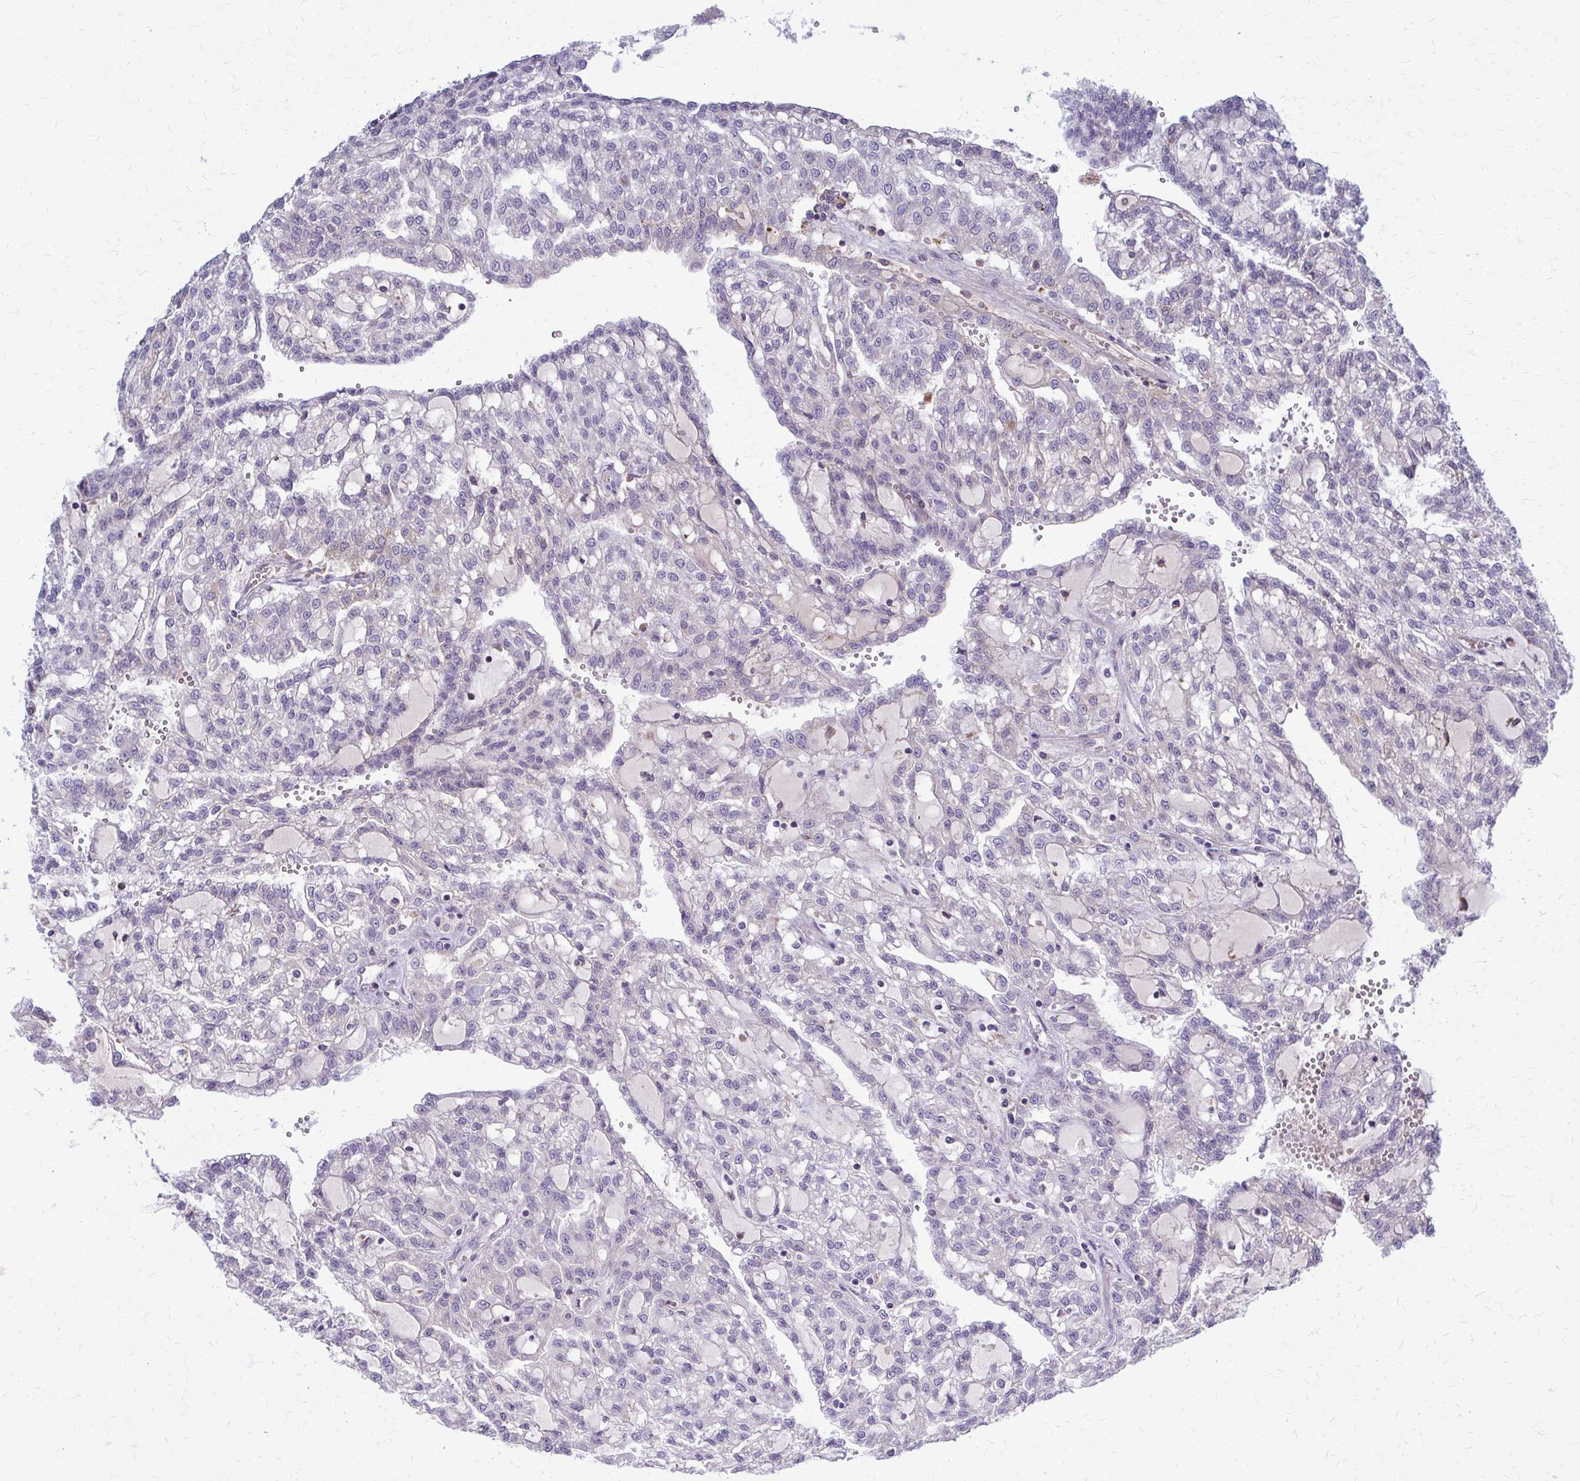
{"staining": {"intensity": "negative", "quantity": "none", "location": "none"}, "tissue": "renal cancer", "cell_type": "Tumor cells", "image_type": "cancer", "snomed": [{"axis": "morphology", "description": "Adenocarcinoma, NOS"}, {"axis": "topography", "description": "Kidney"}], "caption": "High power microscopy micrograph of an immunohistochemistry photomicrograph of renal cancer, revealing no significant positivity in tumor cells. Nuclei are stained in blue.", "gene": "MCRIP2", "patient": {"sex": "male", "age": 63}}